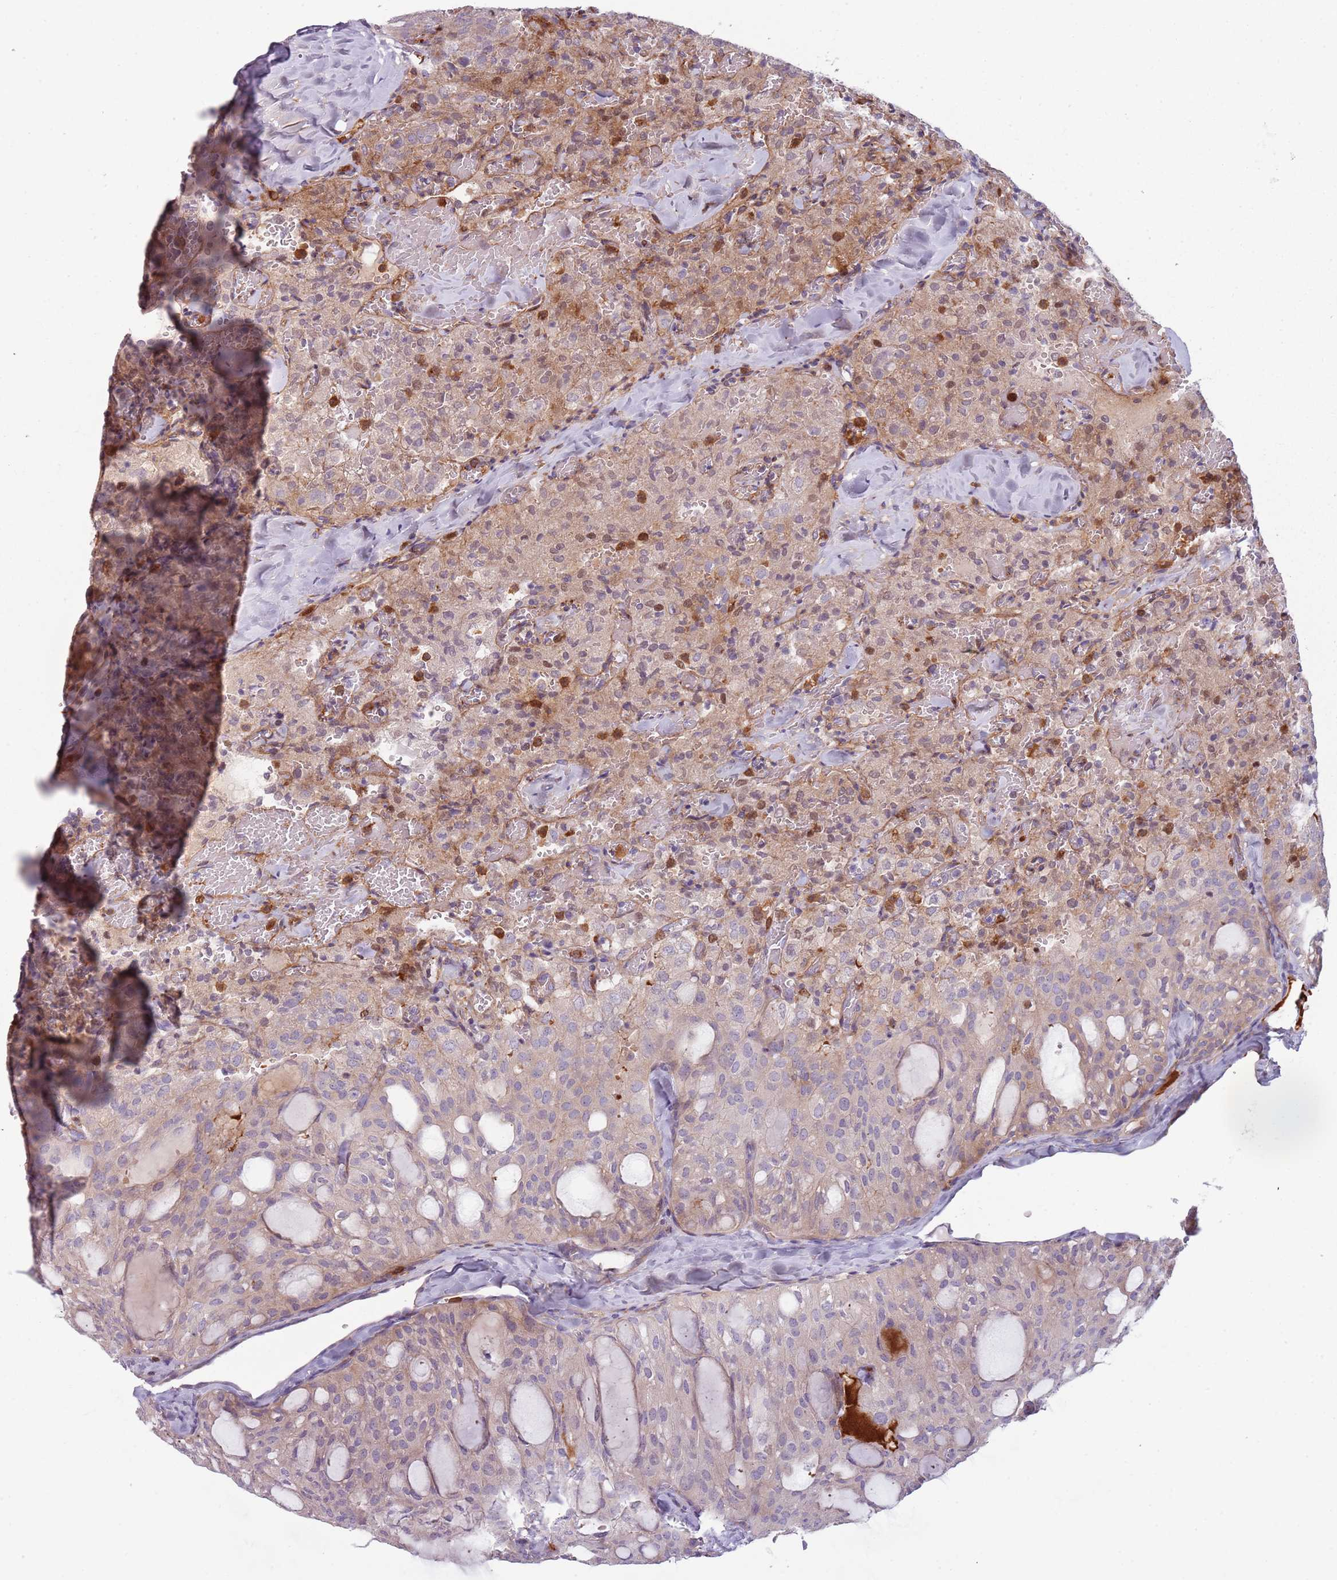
{"staining": {"intensity": "weak", "quantity": "<25%", "location": "cytoplasmic/membranous"}, "tissue": "thyroid cancer", "cell_type": "Tumor cells", "image_type": "cancer", "snomed": [{"axis": "morphology", "description": "Follicular adenoma carcinoma, NOS"}, {"axis": "topography", "description": "Thyroid gland"}], "caption": "Immunohistochemistry (IHC) photomicrograph of neoplastic tissue: thyroid cancer stained with DAB displays no significant protein staining in tumor cells. (DAB immunohistochemistry (IHC) visualized using brightfield microscopy, high magnification).", "gene": "NADK", "patient": {"sex": "male", "age": 75}}